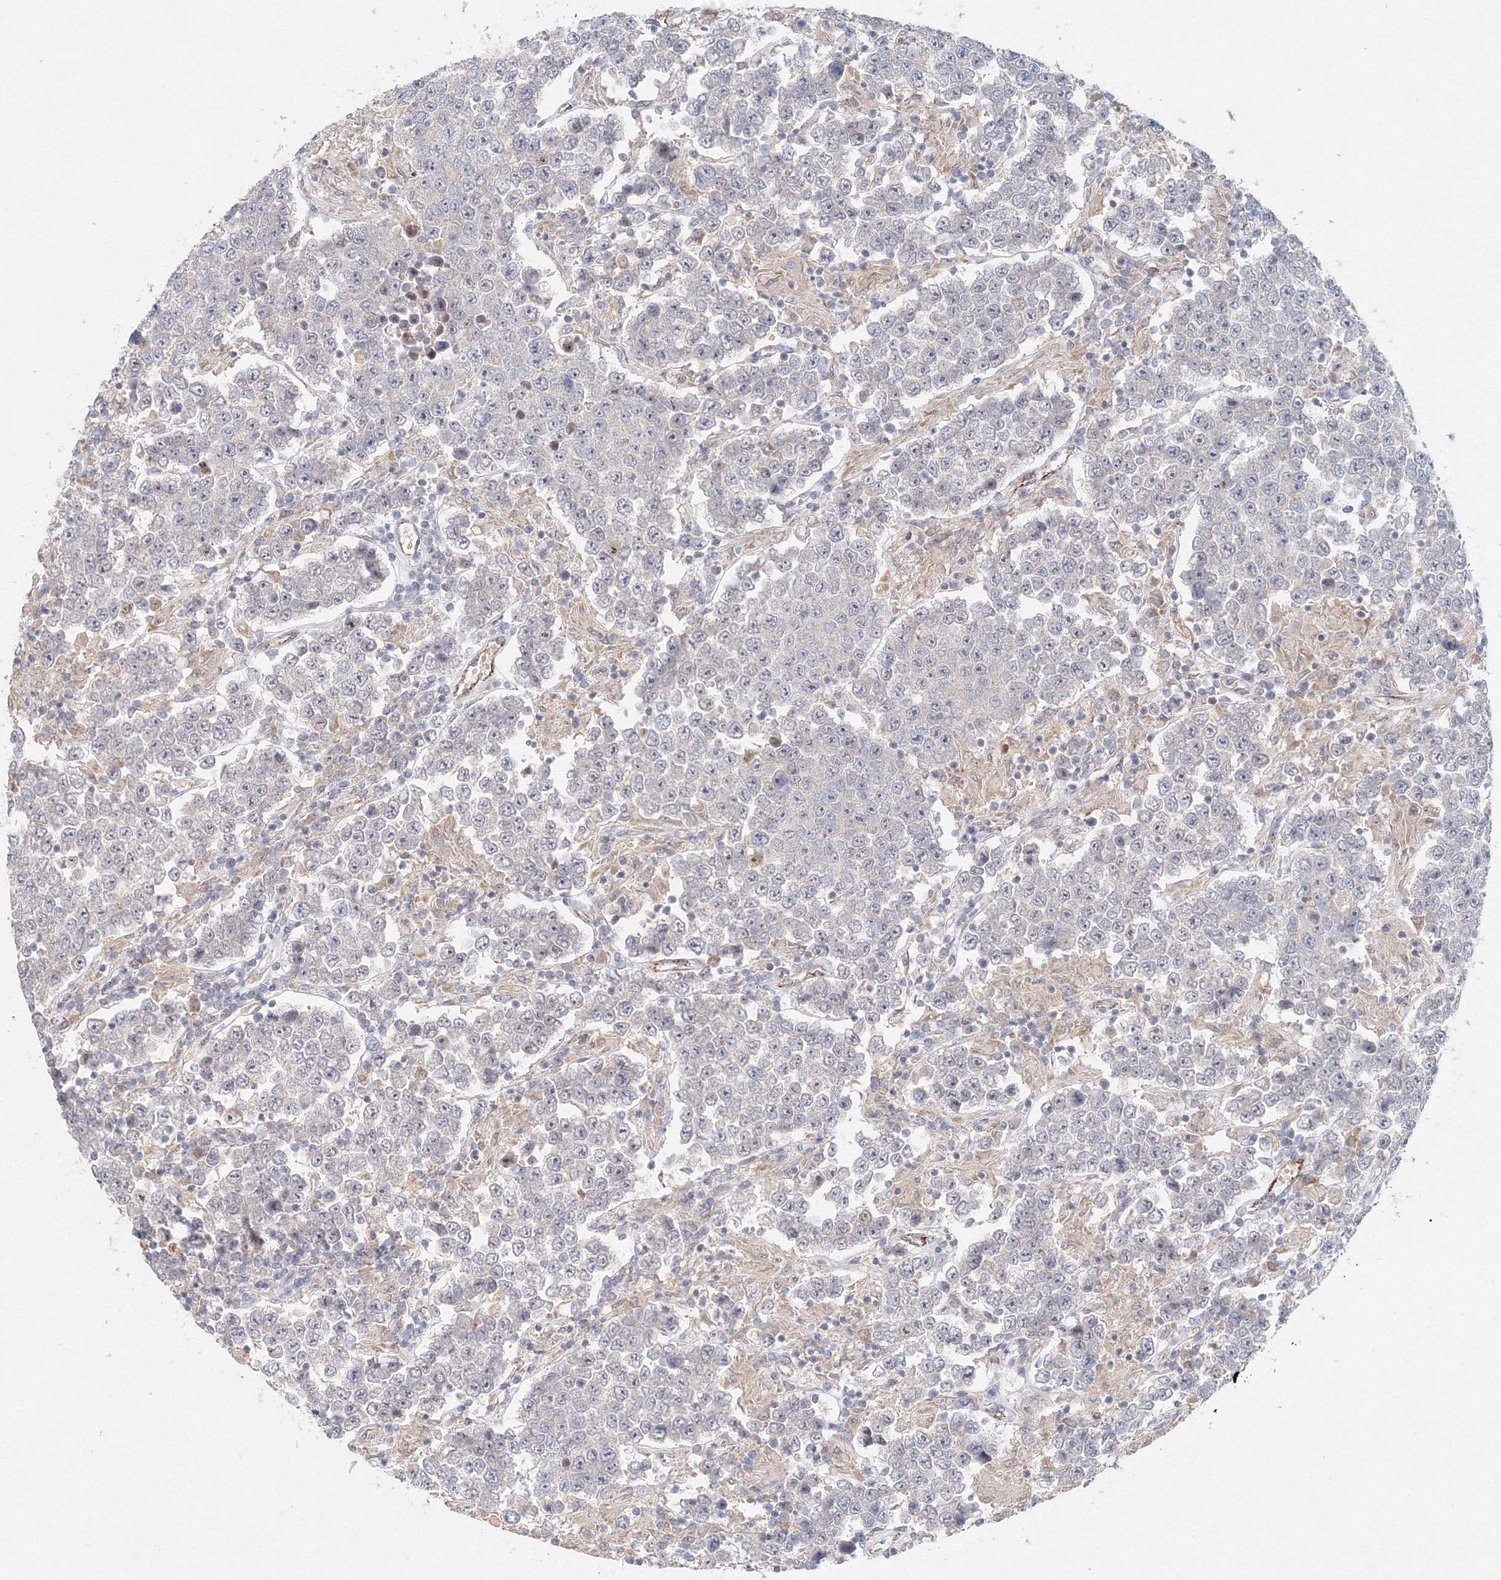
{"staining": {"intensity": "negative", "quantity": "none", "location": "none"}, "tissue": "testis cancer", "cell_type": "Tumor cells", "image_type": "cancer", "snomed": [{"axis": "morphology", "description": "Normal tissue, NOS"}, {"axis": "morphology", "description": "Urothelial carcinoma, High grade"}, {"axis": "morphology", "description": "Seminoma, NOS"}, {"axis": "morphology", "description": "Carcinoma, Embryonal, NOS"}, {"axis": "topography", "description": "Urinary bladder"}, {"axis": "topography", "description": "Testis"}], "caption": "This histopathology image is of testis embryonal carcinoma stained with IHC to label a protein in brown with the nuclei are counter-stained blue. There is no staining in tumor cells.", "gene": "WDR49", "patient": {"sex": "male", "age": 41}}